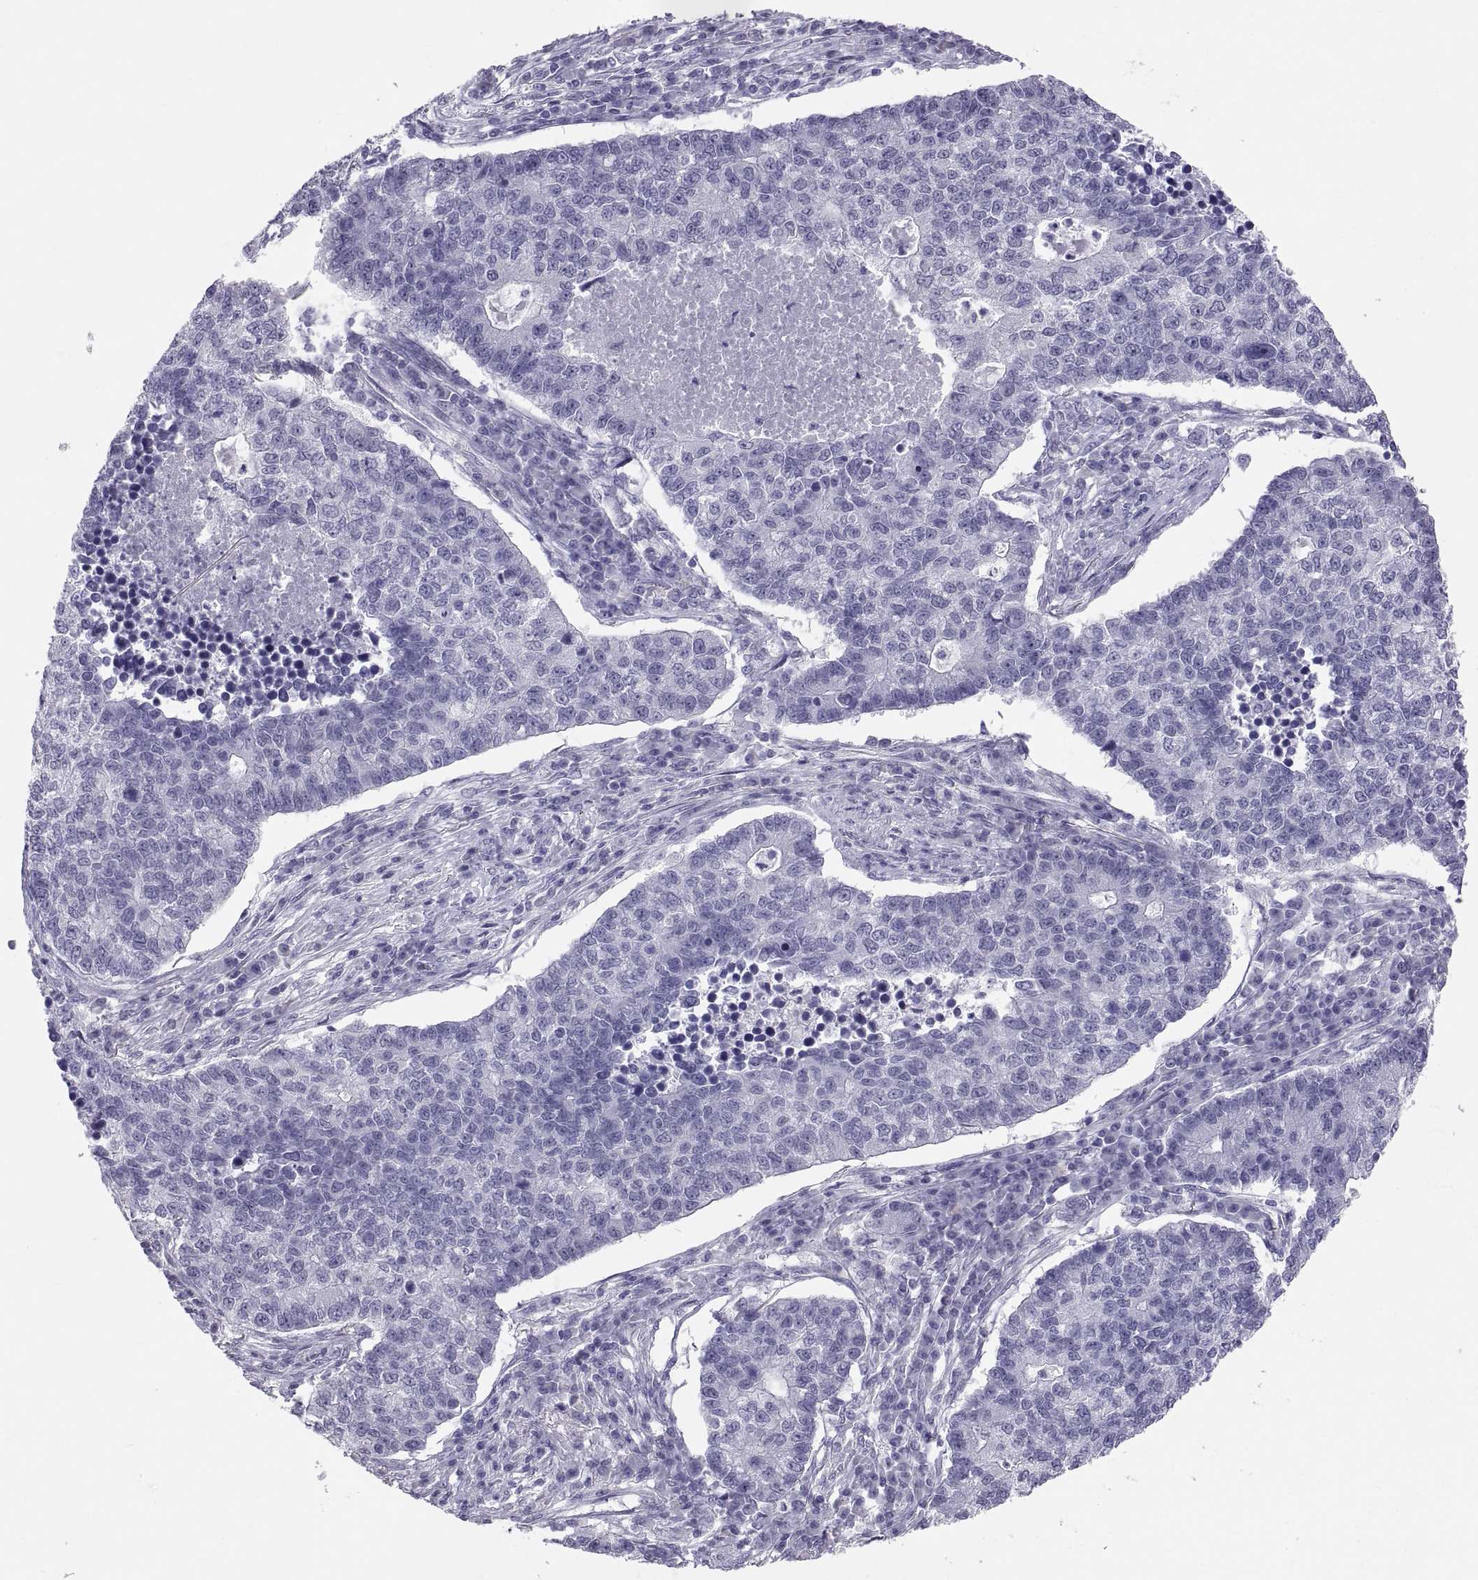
{"staining": {"intensity": "negative", "quantity": "none", "location": "none"}, "tissue": "lung cancer", "cell_type": "Tumor cells", "image_type": "cancer", "snomed": [{"axis": "morphology", "description": "Adenocarcinoma, NOS"}, {"axis": "topography", "description": "Lung"}], "caption": "IHC of lung adenocarcinoma demonstrates no staining in tumor cells.", "gene": "FAM170A", "patient": {"sex": "male", "age": 57}}